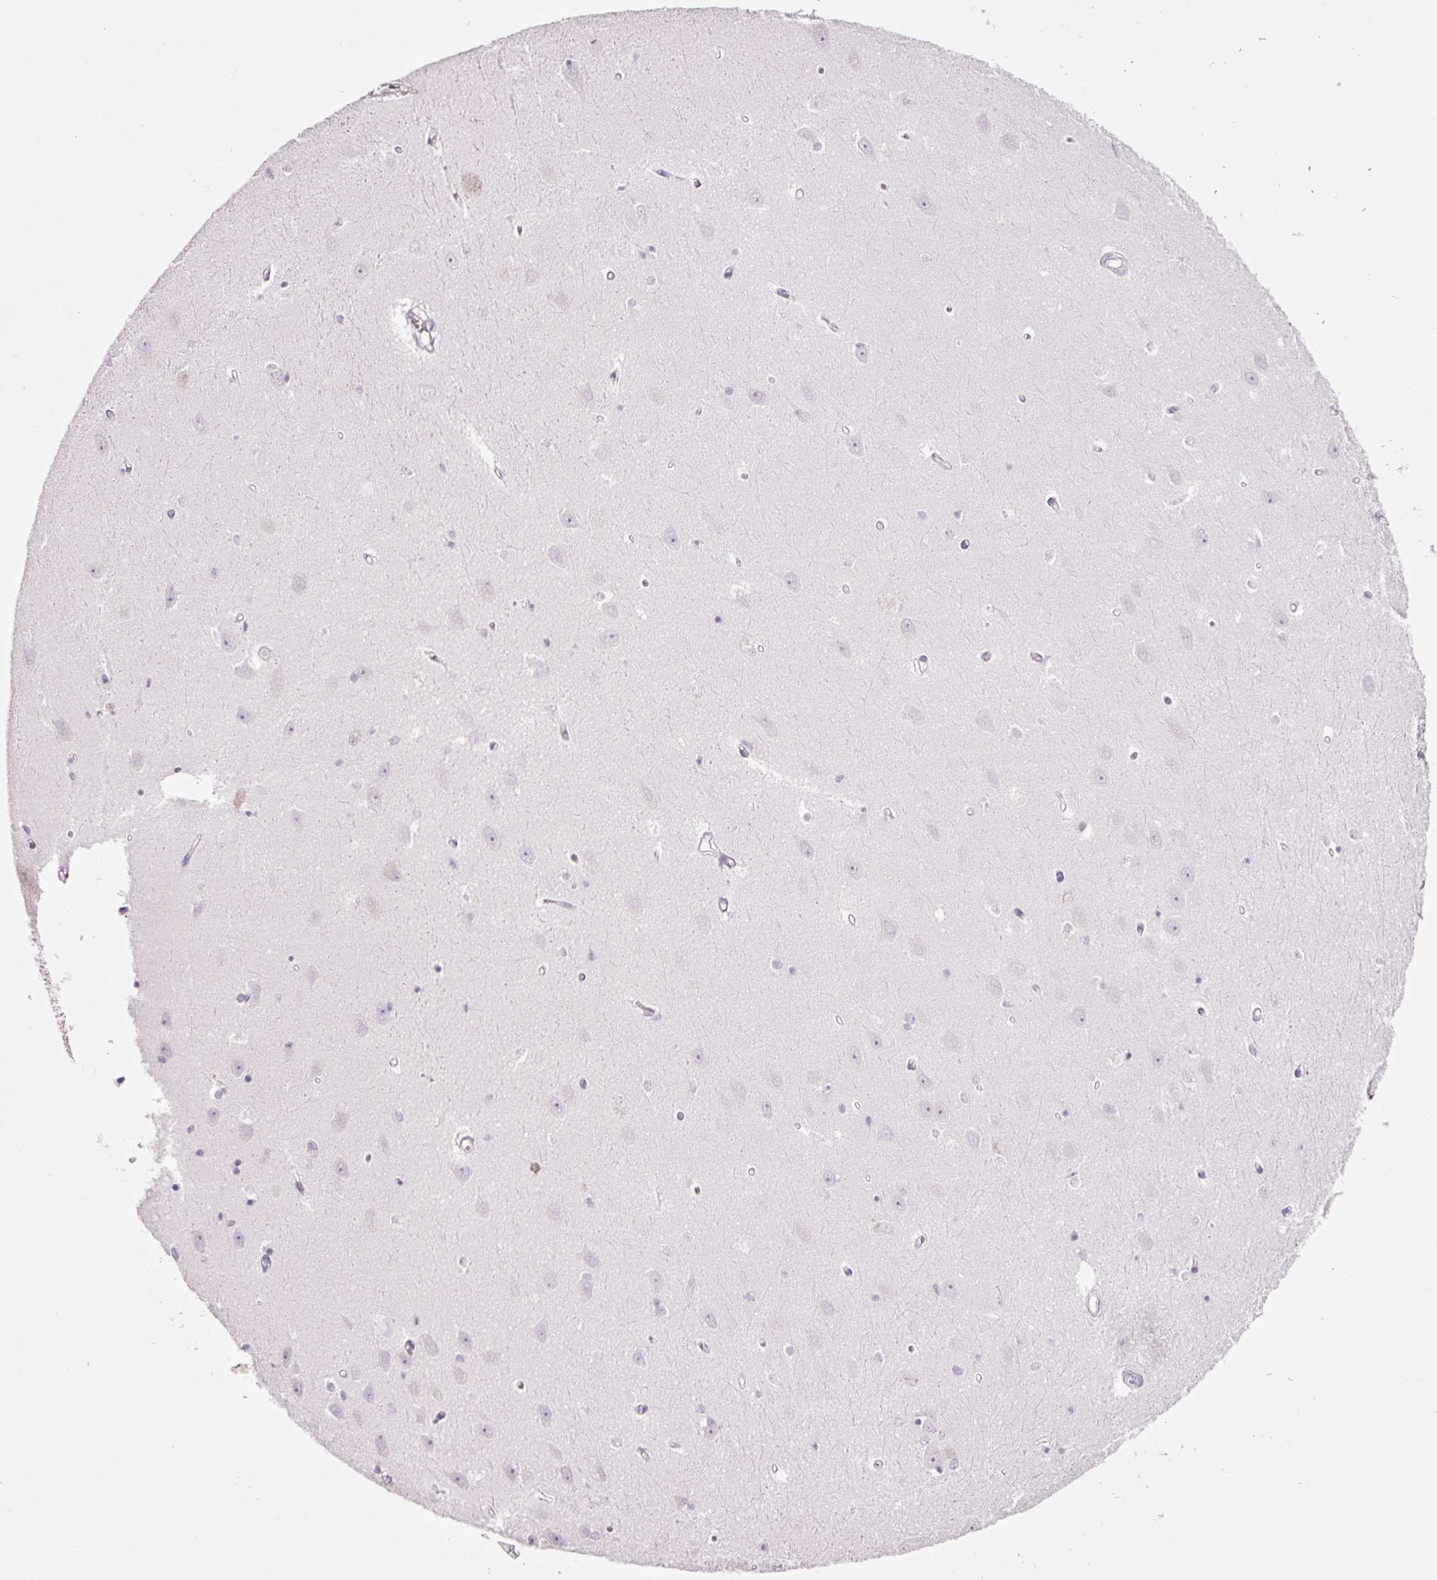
{"staining": {"intensity": "negative", "quantity": "none", "location": "none"}, "tissue": "hippocampus", "cell_type": "Glial cells", "image_type": "normal", "snomed": [{"axis": "morphology", "description": "Normal tissue, NOS"}, {"axis": "topography", "description": "Hippocampus"}], "caption": "Hippocampus was stained to show a protein in brown. There is no significant staining in glial cells. Nuclei are stained in blue.", "gene": "KLF1", "patient": {"sex": "female", "age": 64}}